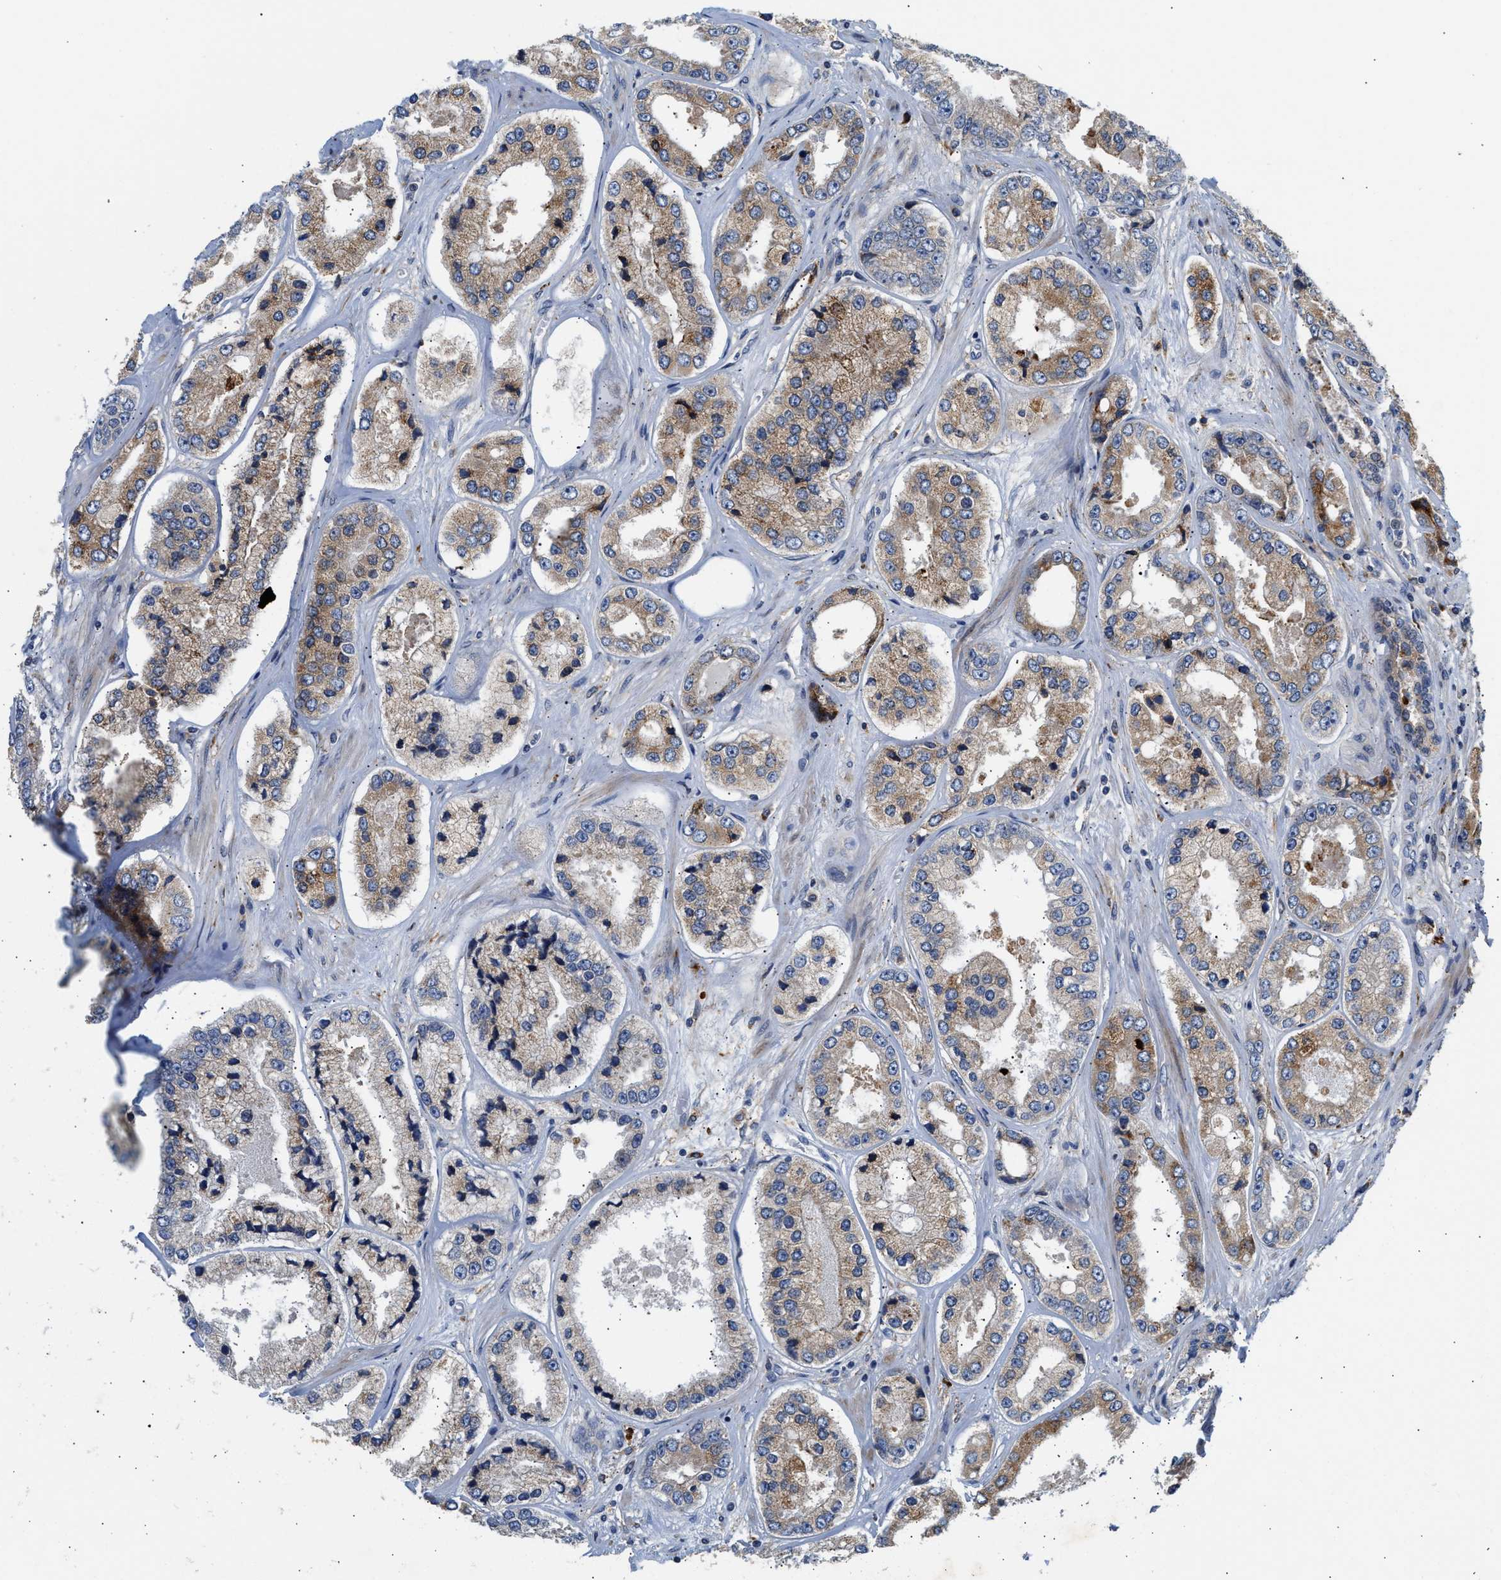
{"staining": {"intensity": "moderate", "quantity": "<25%", "location": "cytoplasmic/membranous"}, "tissue": "prostate cancer", "cell_type": "Tumor cells", "image_type": "cancer", "snomed": [{"axis": "morphology", "description": "Adenocarcinoma, High grade"}, {"axis": "topography", "description": "Prostate"}], "caption": "Protein expression analysis of adenocarcinoma (high-grade) (prostate) reveals moderate cytoplasmic/membranous staining in about <25% of tumor cells.", "gene": "AMZ1", "patient": {"sex": "male", "age": 61}}